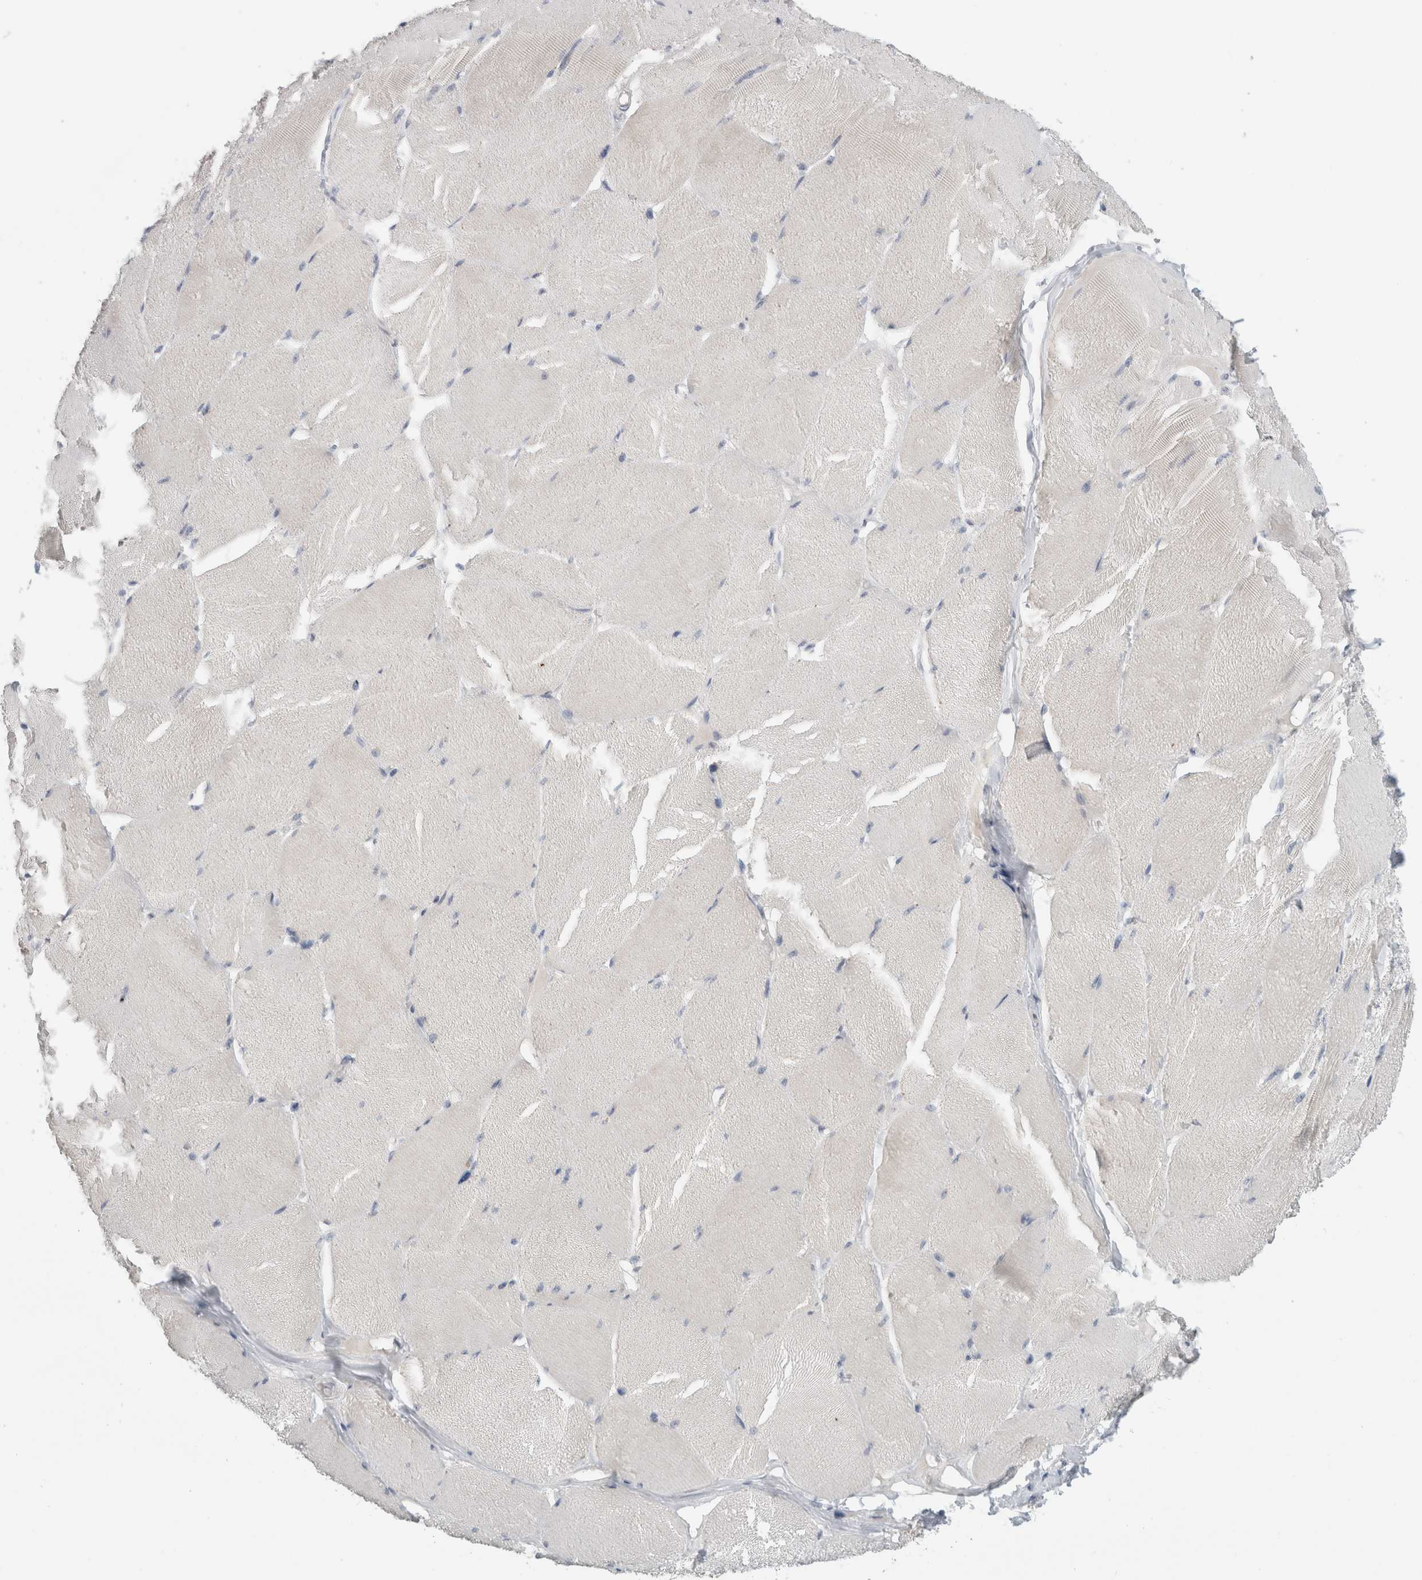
{"staining": {"intensity": "weak", "quantity": "<25%", "location": "cytoplasmic/membranous"}, "tissue": "skeletal muscle", "cell_type": "Myocytes", "image_type": "normal", "snomed": [{"axis": "morphology", "description": "Normal tissue, NOS"}, {"axis": "topography", "description": "Skin"}, {"axis": "topography", "description": "Skeletal muscle"}], "caption": "Immunohistochemistry of benign skeletal muscle demonstrates no expression in myocytes. Nuclei are stained in blue.", "gene": "FMR1NB", "patient": {"sex": "male", "age": 83}}